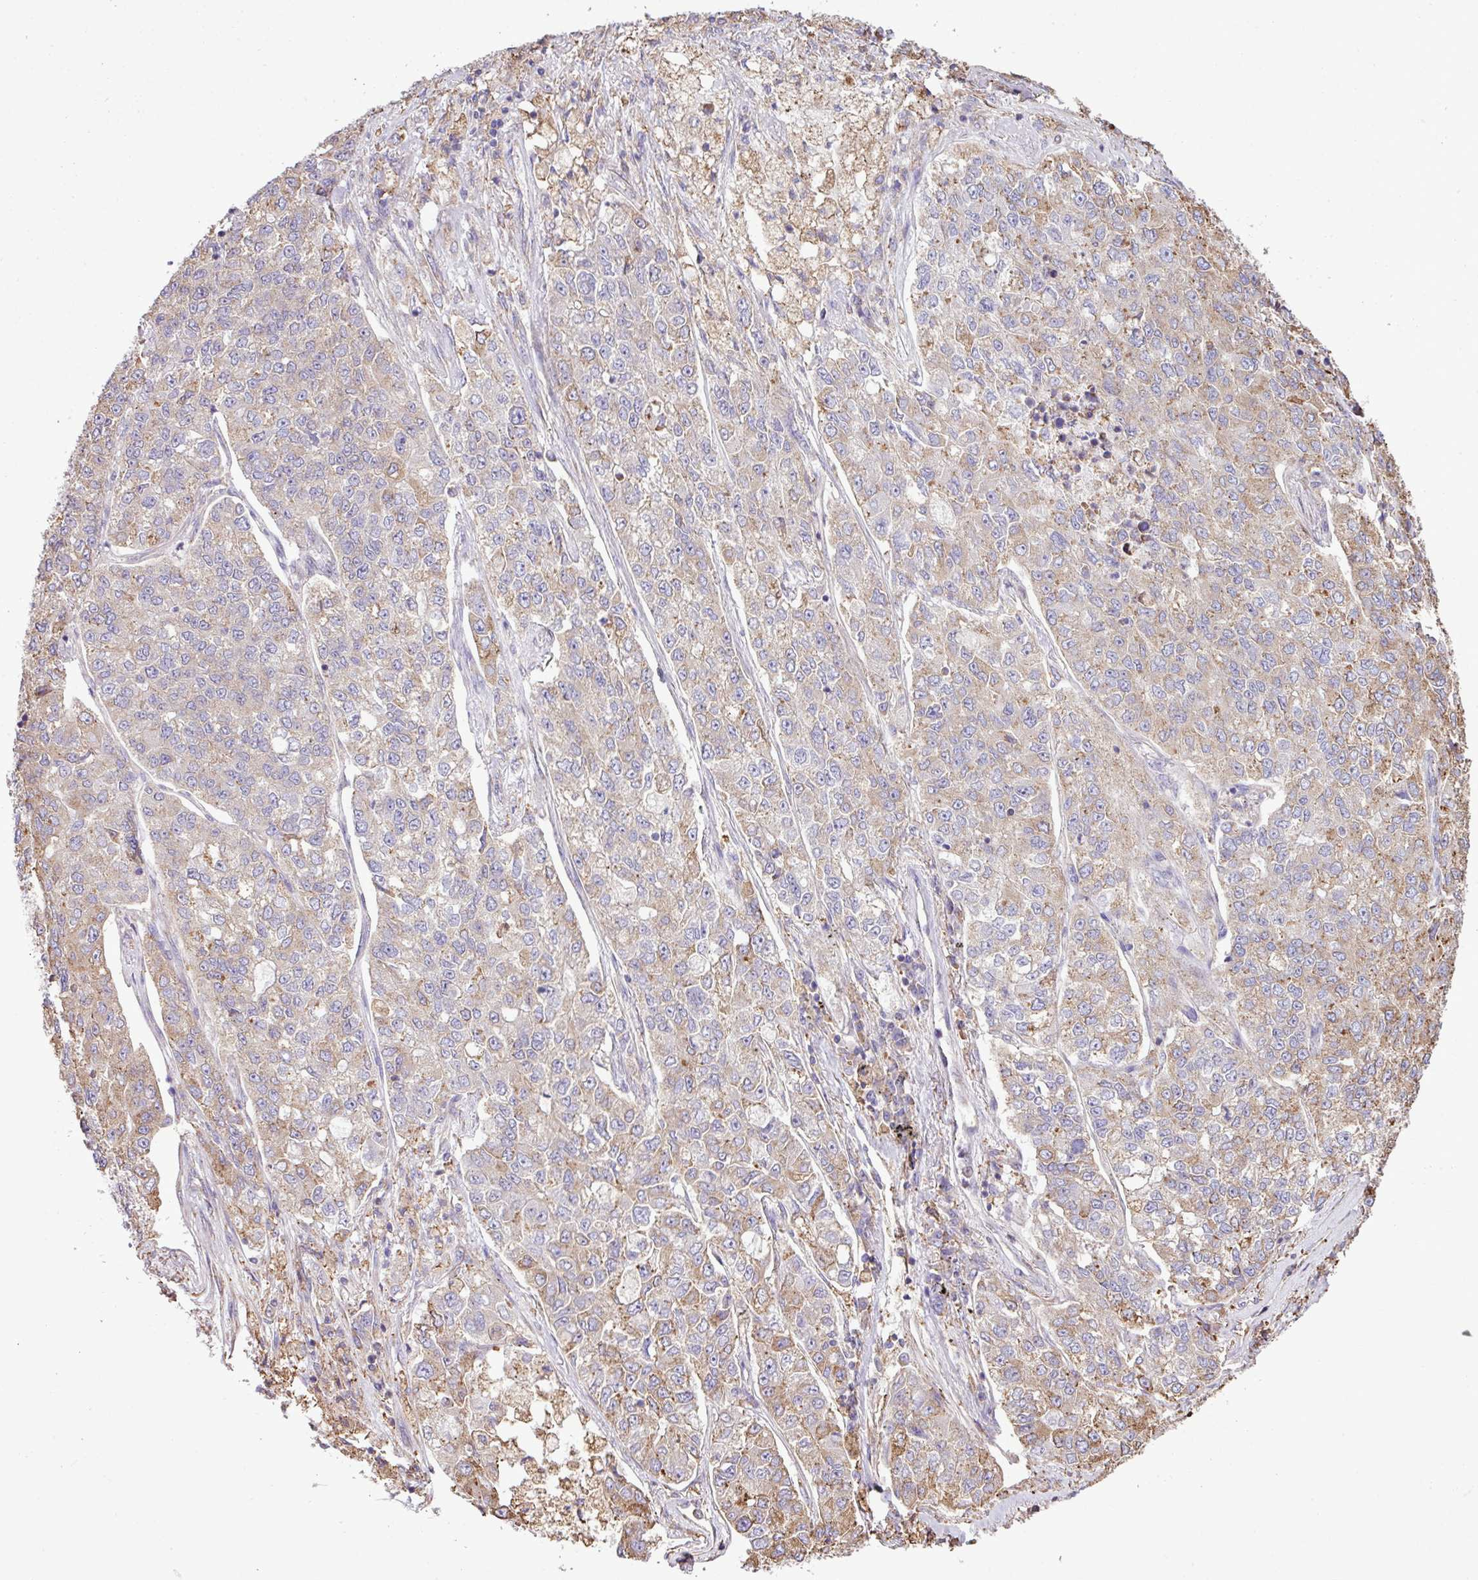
{"staining": {"intensity": "weak", "quantity": "25%-75%", "location": "cytoplasmic/membranous"}, "tissue": "lung cancer", "cell_type": "Tumor cells", "image_type": "cancer", "snomed": [{"axis": "morphology", "description": "Adenocarcinoma, NOS"}, {"axis": "topography", "description": "Lung"}], "caption": "Protein expression analysis of adenocarcinoma (lung) reveals weak cytoplasmic/membranous expression in about 25%-75% of tumor cells.", "gene": "ZSCAN5A", "patient": {"sex": "male", "age": 49}}